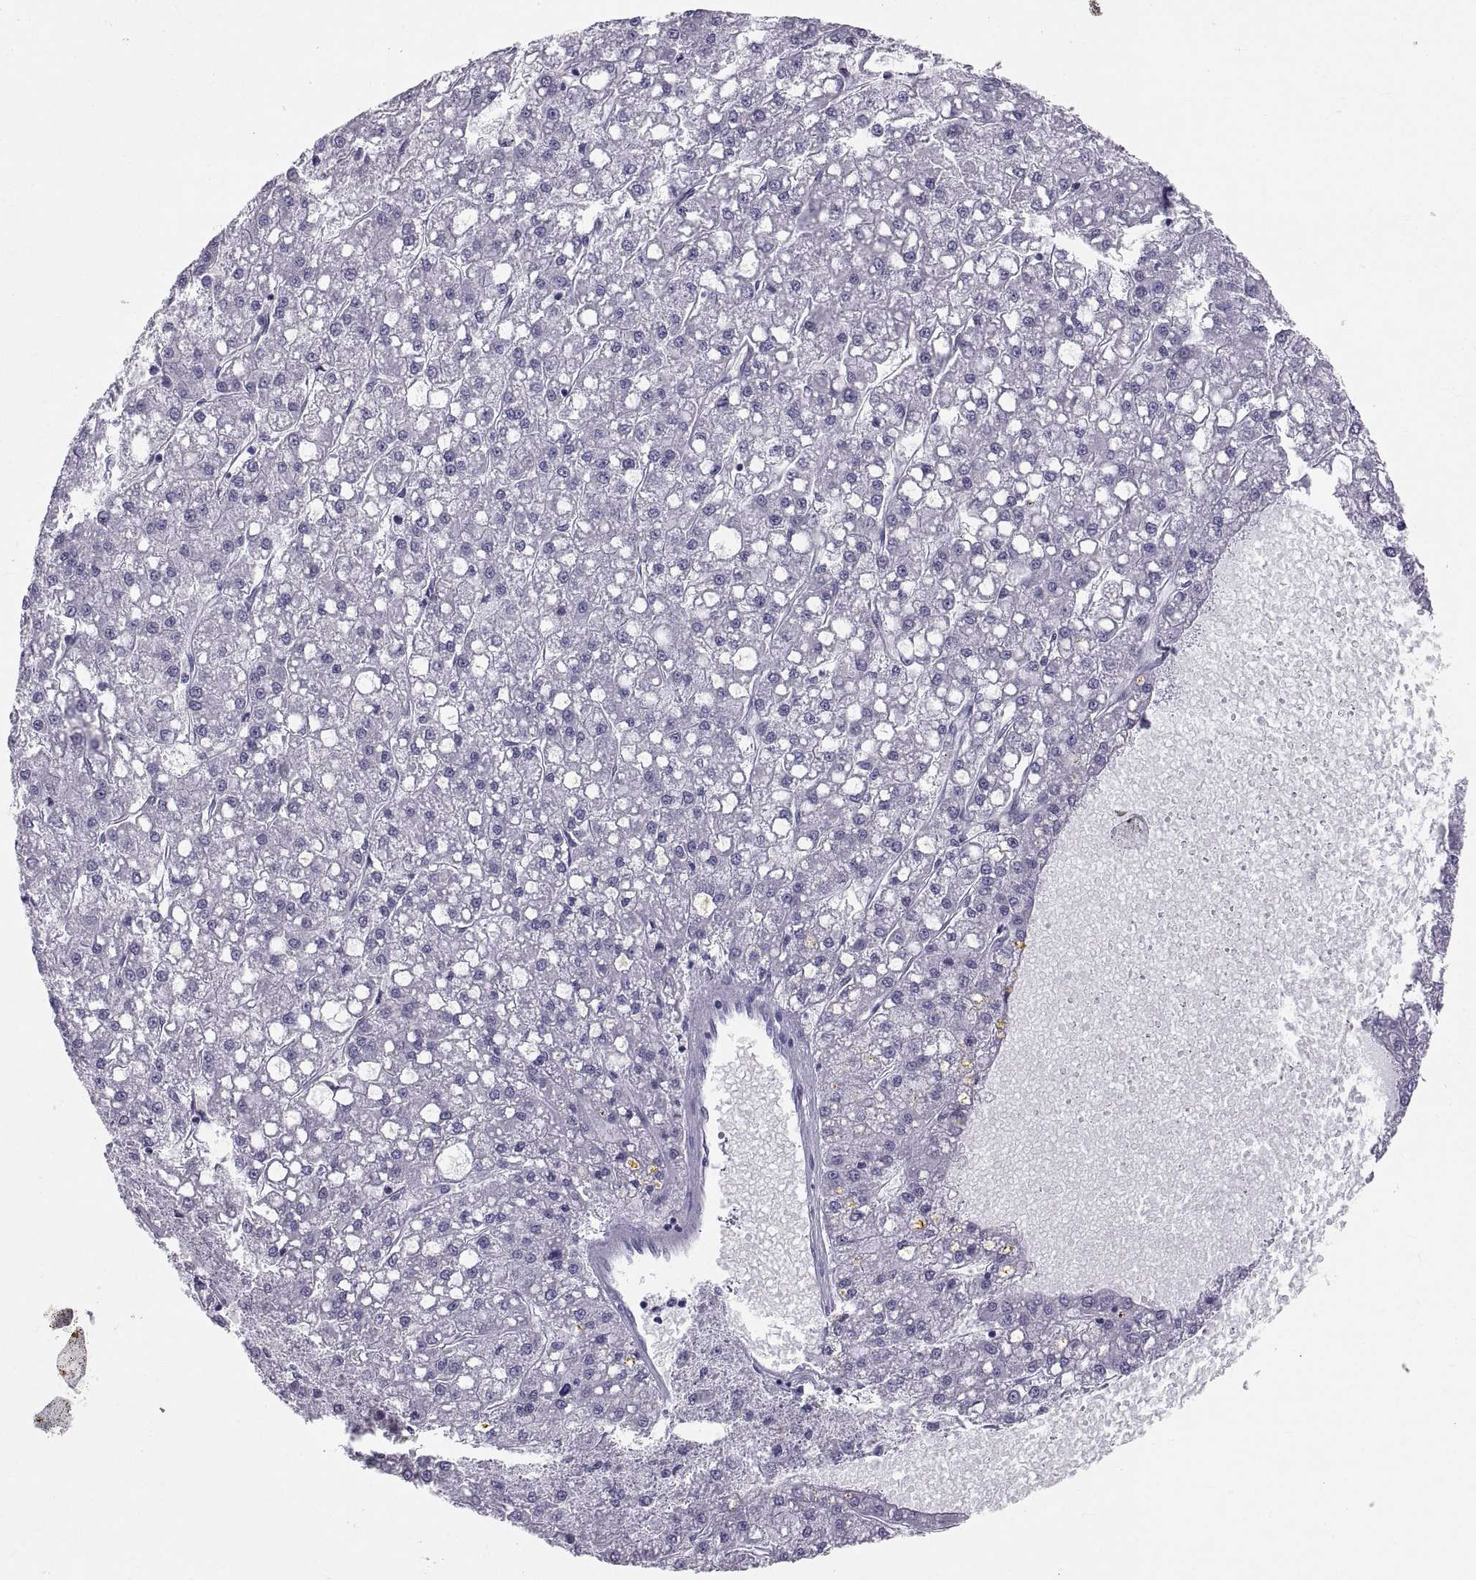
{"staining": {"intensity": "negative", "quantity": "none", "location": "none"}, "tissue": "liver cancer", "cell_type": "Tumor cells", "image_type": "cancer", "snomed": [{"axis": "morphology", "description": "Carcinoma, Hepatocellular, NOS"}, {"axis": "topography", "description": "Liver"}], "caption": "This is an IHC photomicrograph of human hepatocellular carcinoma (liver). There is no expression in tumor cells.", "gene": "CT47A10", "patient": {"sex": "male", "age": 67}}